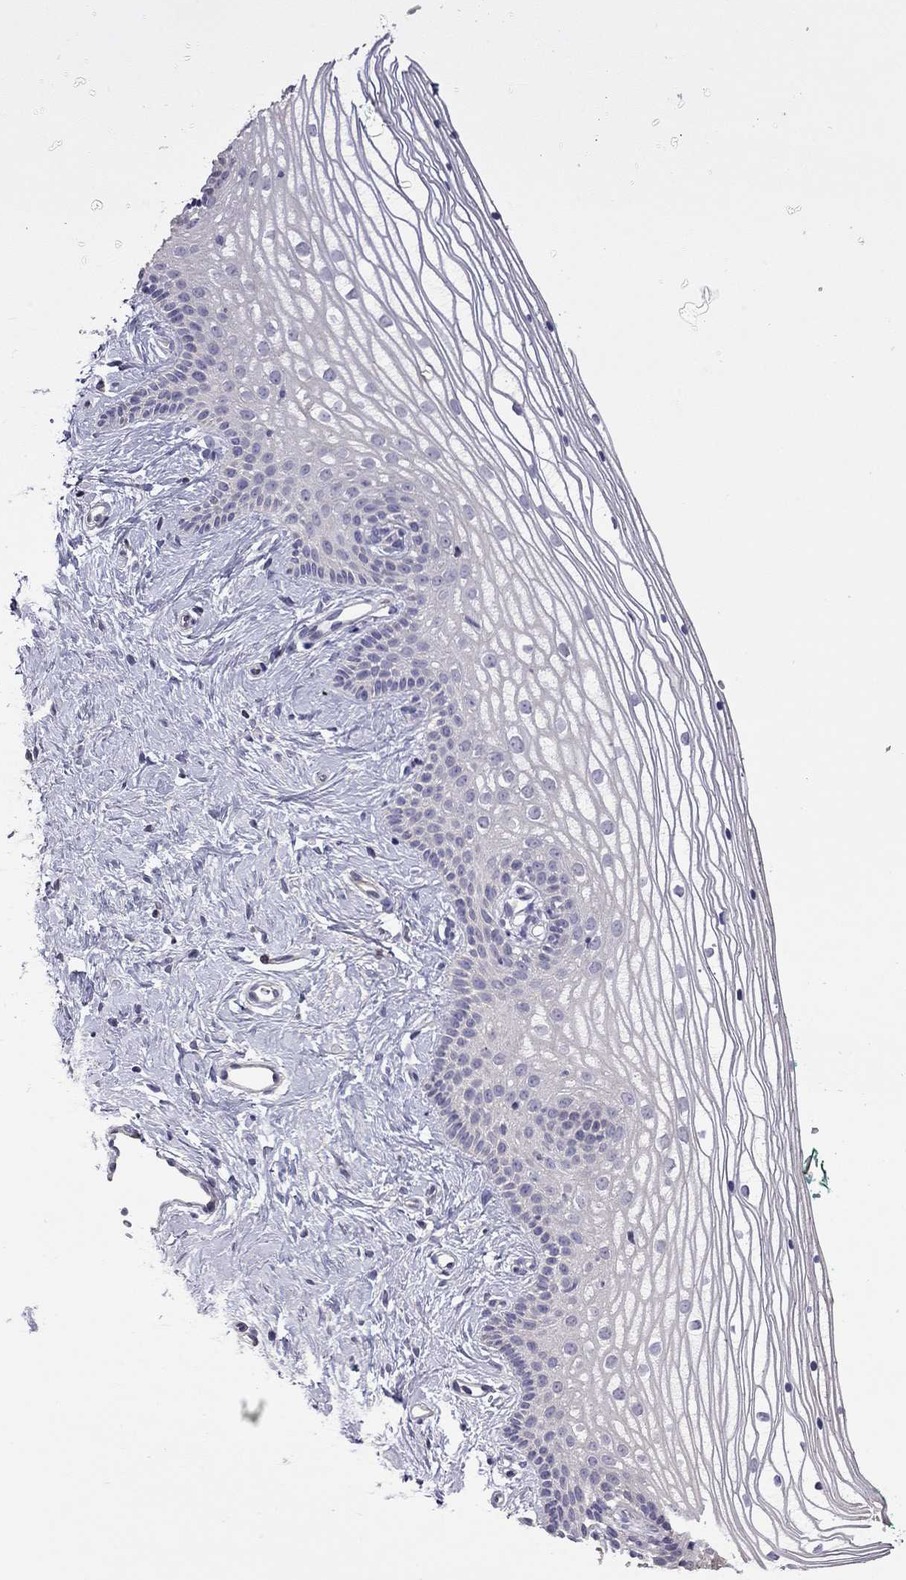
{"staining": {"intensity": "negative", "quantity": "none", "location": "none"}, "tissue": "vagina", "cell_type": "Squamous epithelial cells", "image_type": "normal", "snomed": [{"axis": "morphology", "description": "Normal tissue, NOS"}, {"axis": "topography", "description": "Vagina"}], "caption": "This is an immunohistochemistry histopathology image of normal human vagina. There is no staining in squamous epithelial cells.", "gene": "FEZ1", "patient": {"sex": "female", "age": 36}}